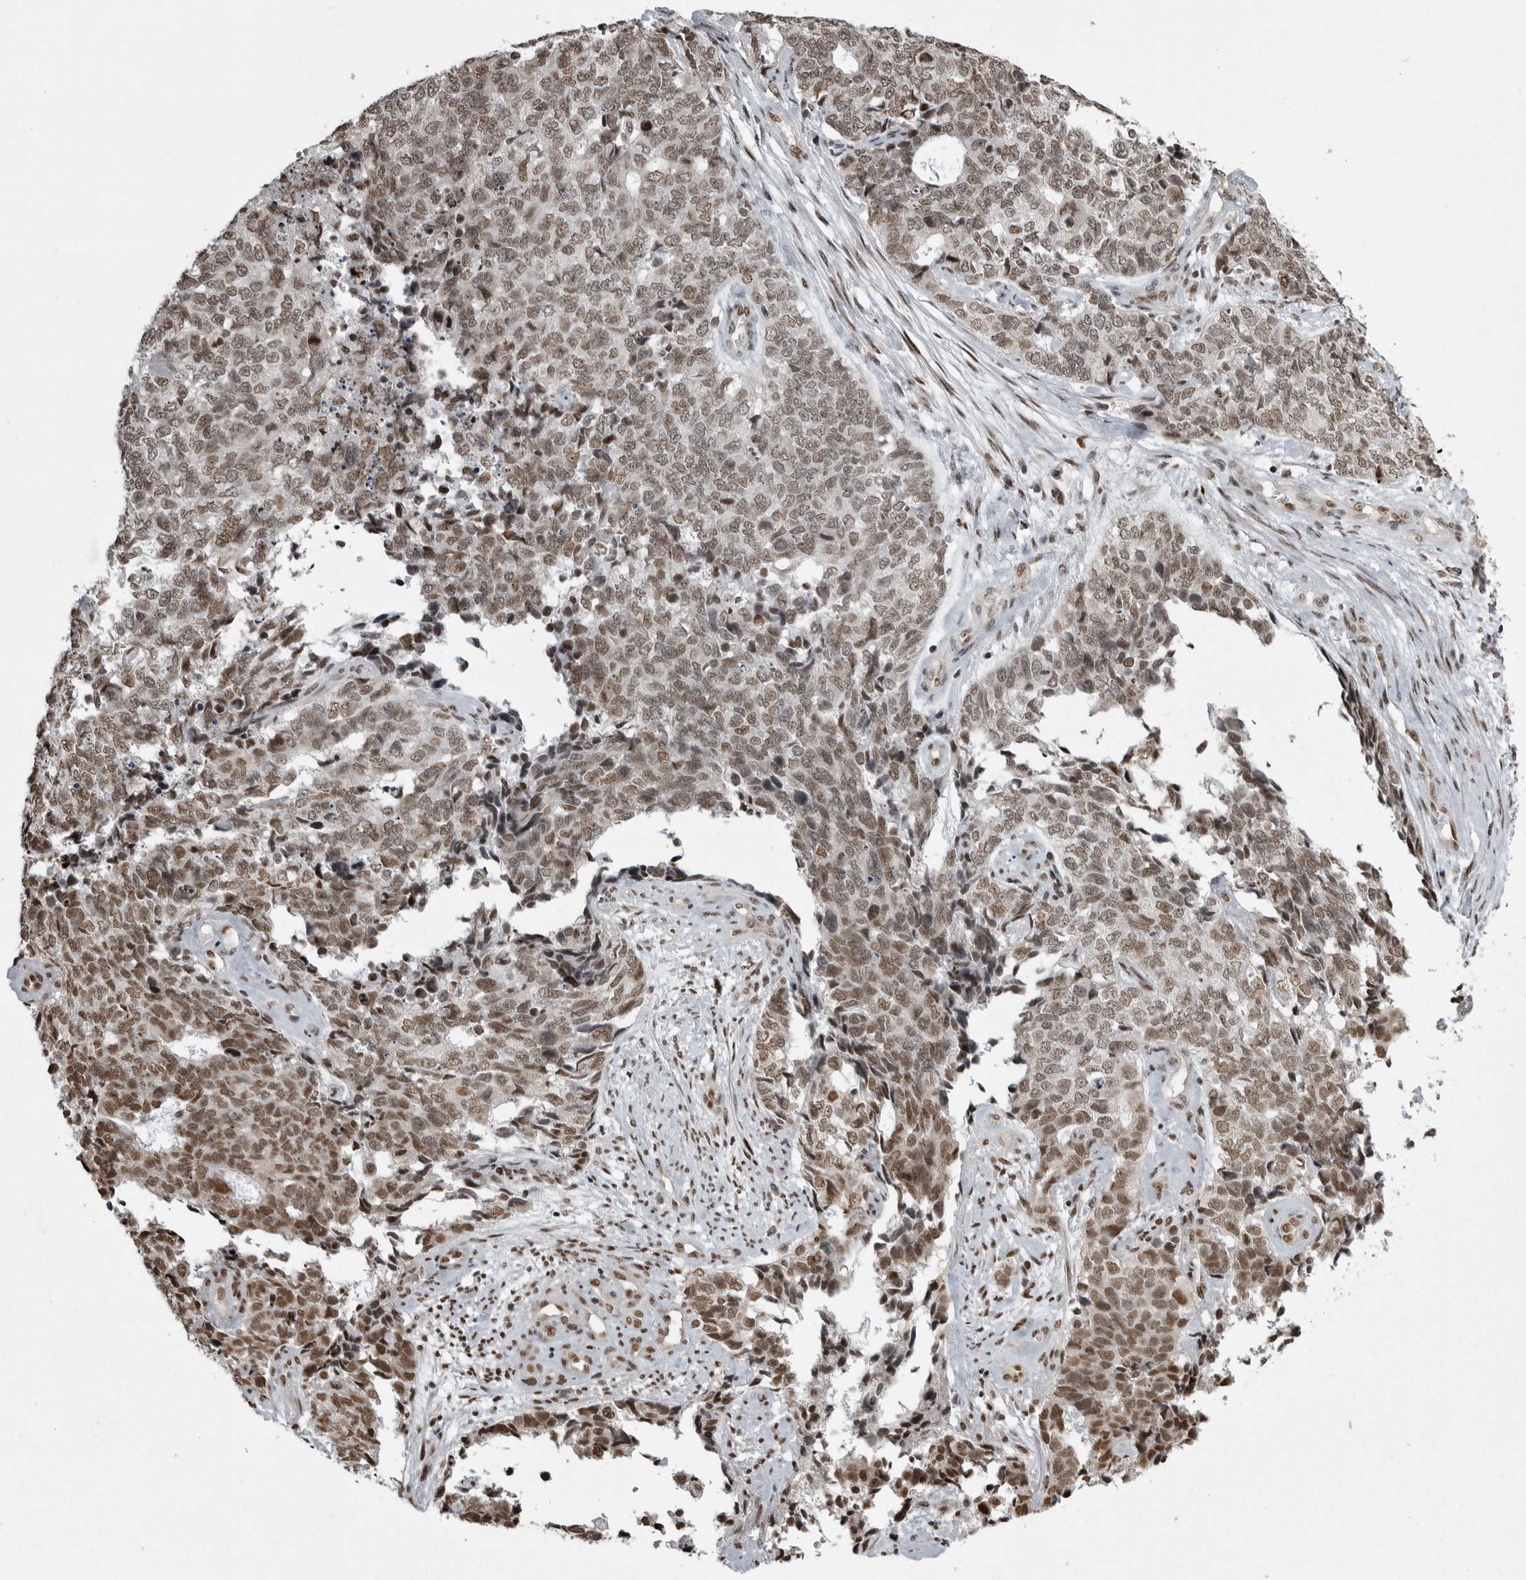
{"staining": {"intensity": "moderate", "quantity": ">75%", "location": "nuclear"}, "tissue": "cervical cancer", "cell_type": "Tumor cells", "image_type": "cancer", "snomed": [{"axis": "morphology", "description": "Squamous cell carcinoma, NOS"}, {"axis": "topography", "description": "Cervix"}], "caption": "IHC staining of cervical cancer, which exhibits medium levels of moderate nuclear positivity in about >75% of tumor cells indicating moderate nuclear protein staining. The staining was performed using DAB (brown) for protein detection and nuclei were counterstained in hematoxylin (blue).", "gene": "YAF2", "patient": {"sex": "female", "age": 63}}